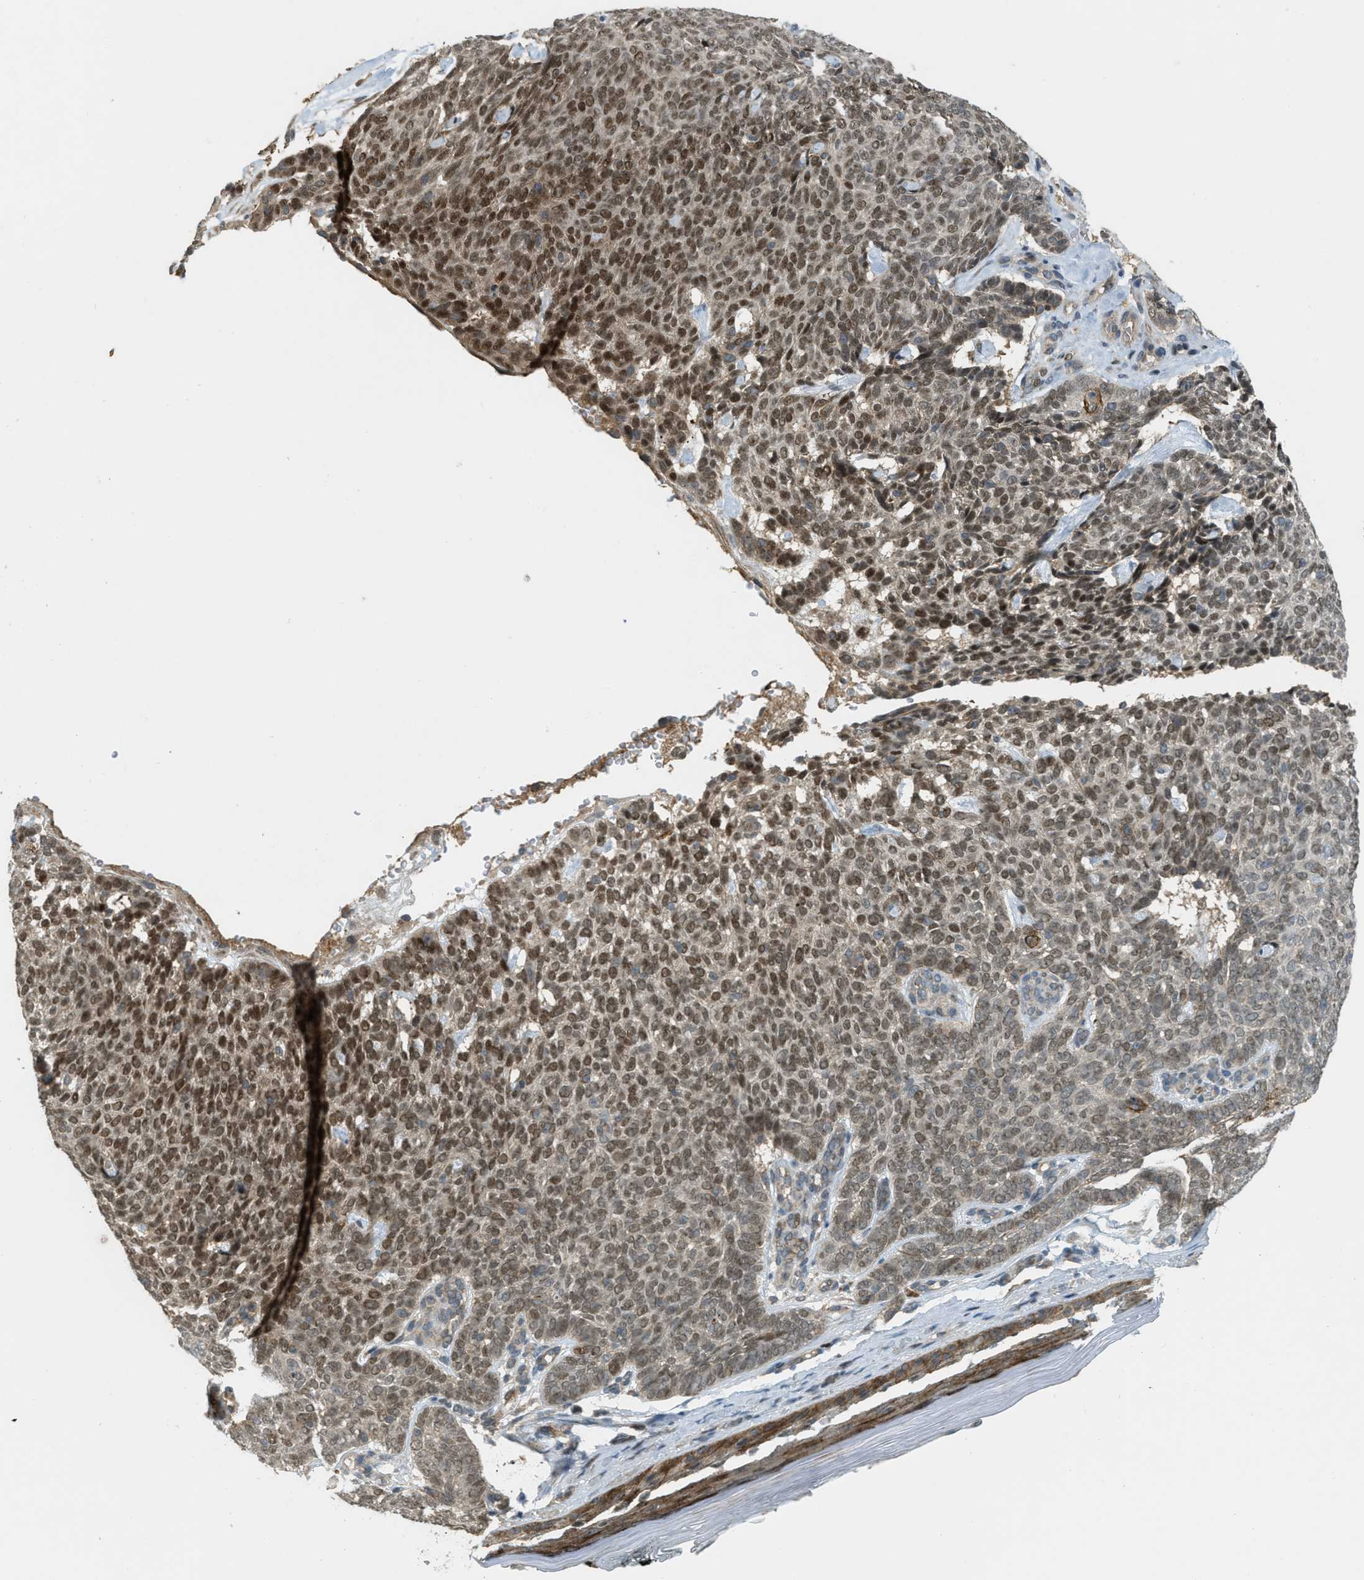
{"staining": {"intensity": "strong", "quantity": "25%-75%", "location": "nuclear"}, "tissue": "skin cancer", "cell_type": "Tumor cells", "image_type": "cancer", "snomed": [{"axis": "morphology", "description": "Basal cell carcinoma"}, {"axis": "topography", "description": "Skin"}], "caption": "Immunohistochemistry image of neoplastic tissue: basal cell carcinoma (skin) stained using IHC reveals high levels of strong protein expression localized specifically in the nuclear of tumor cells, appearing as a nuclear brown color.", "gene": "TRAPPC14", "patient": {"sex": "male", "age": 61}}